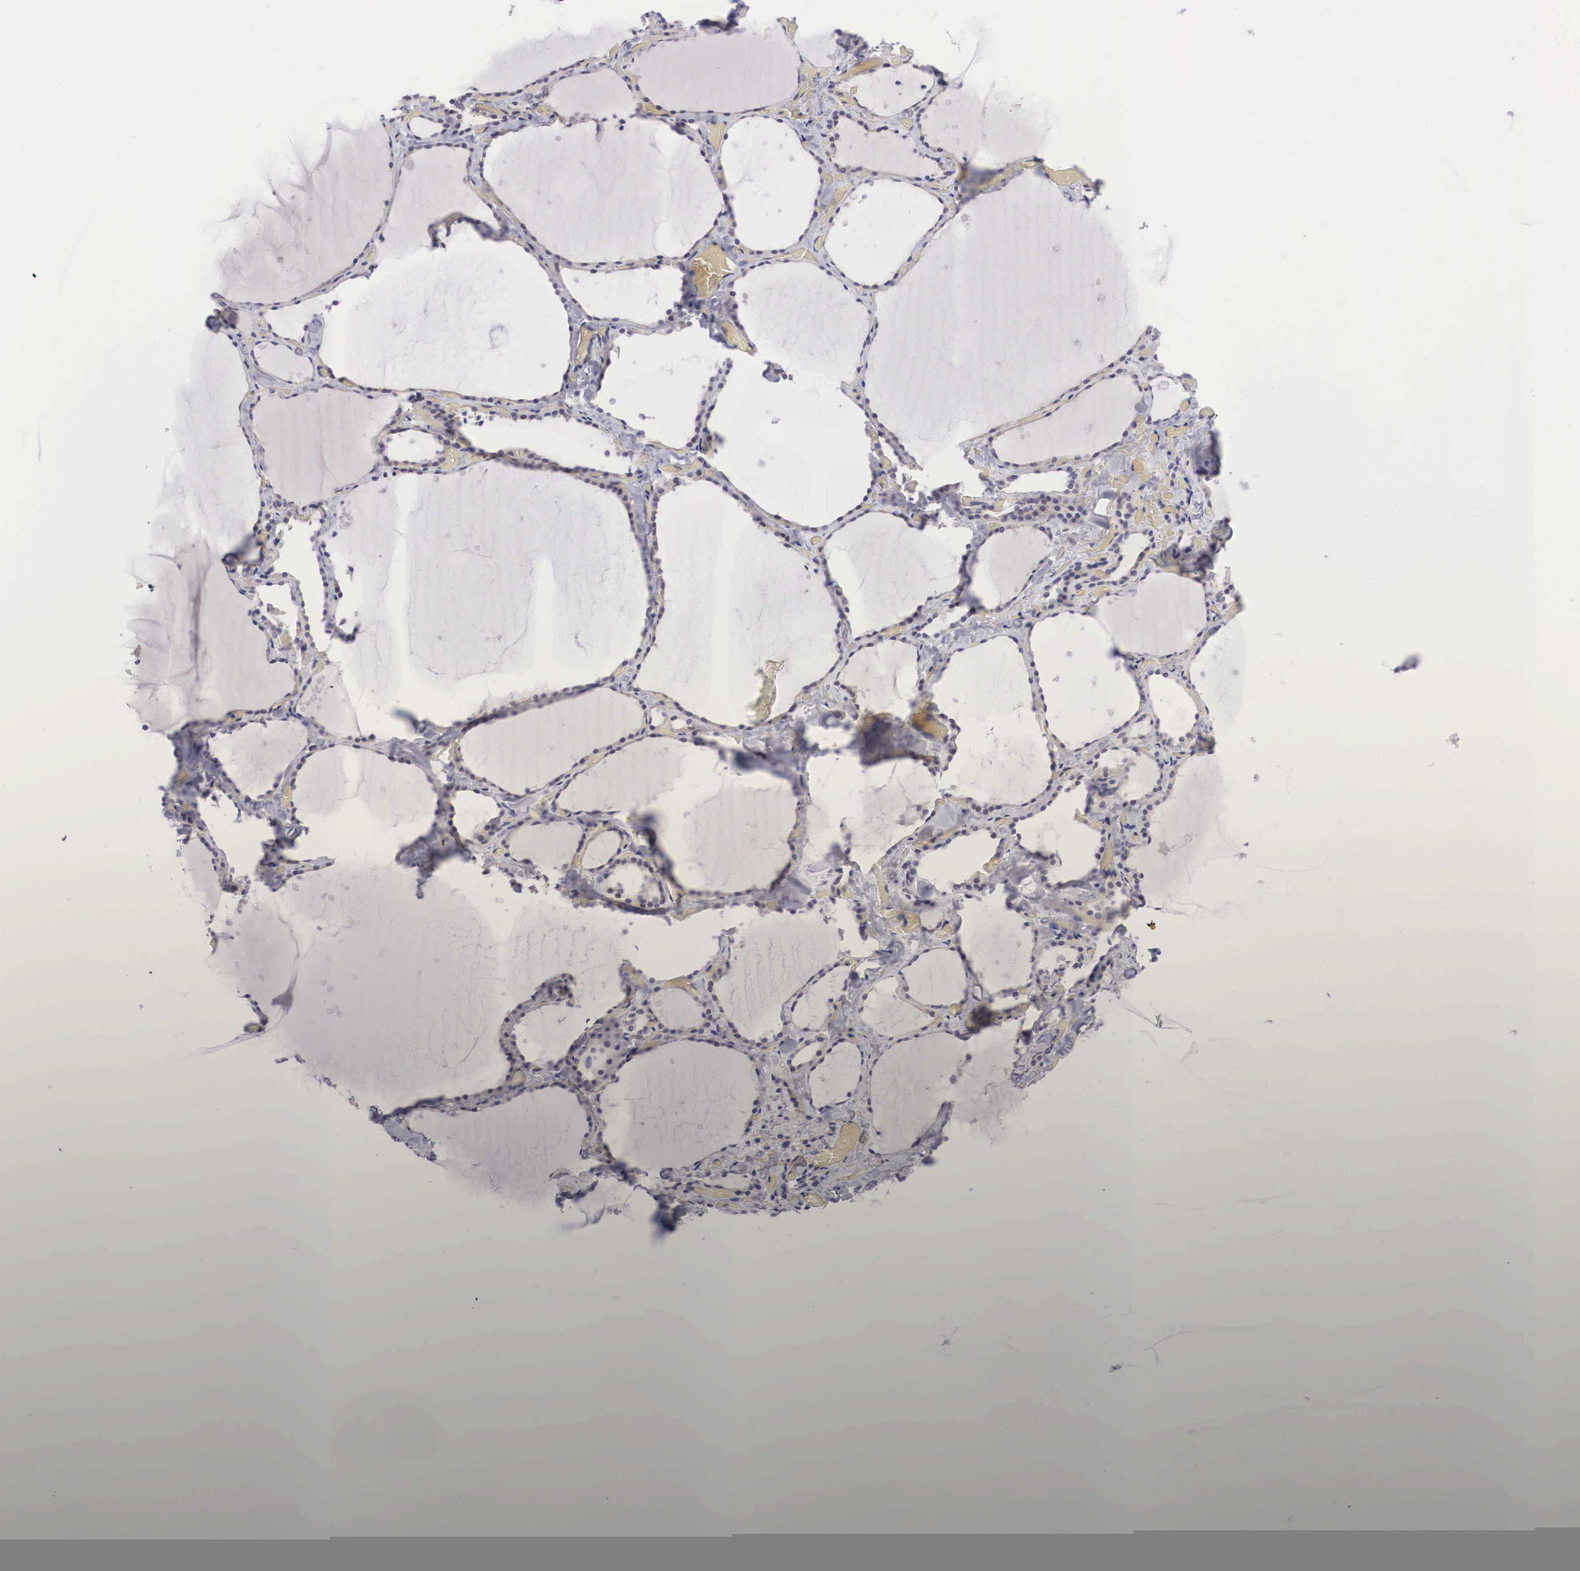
{"staining": {"intensity": "negative", "quantity": "none", "location": "none"}, "tissue": "thyroid gland", "cell_type": "Glandular cells", "image_type": "normal", "snomed": [{"axis": "morphology", "description": "Normal tissue, NOS"}, {"axis": "topography", "description": "Thyroid gland"}], "caption": "DAB immunohistochemical staining of unremarkable human thyroid gland shows no significant expression in glandular cells. (DAB (3,3'-diaminobenzidine) immunohistochemistry, high magnification).", "gene": "MAST4", "patient": {"sex": "male", "age": 34}}